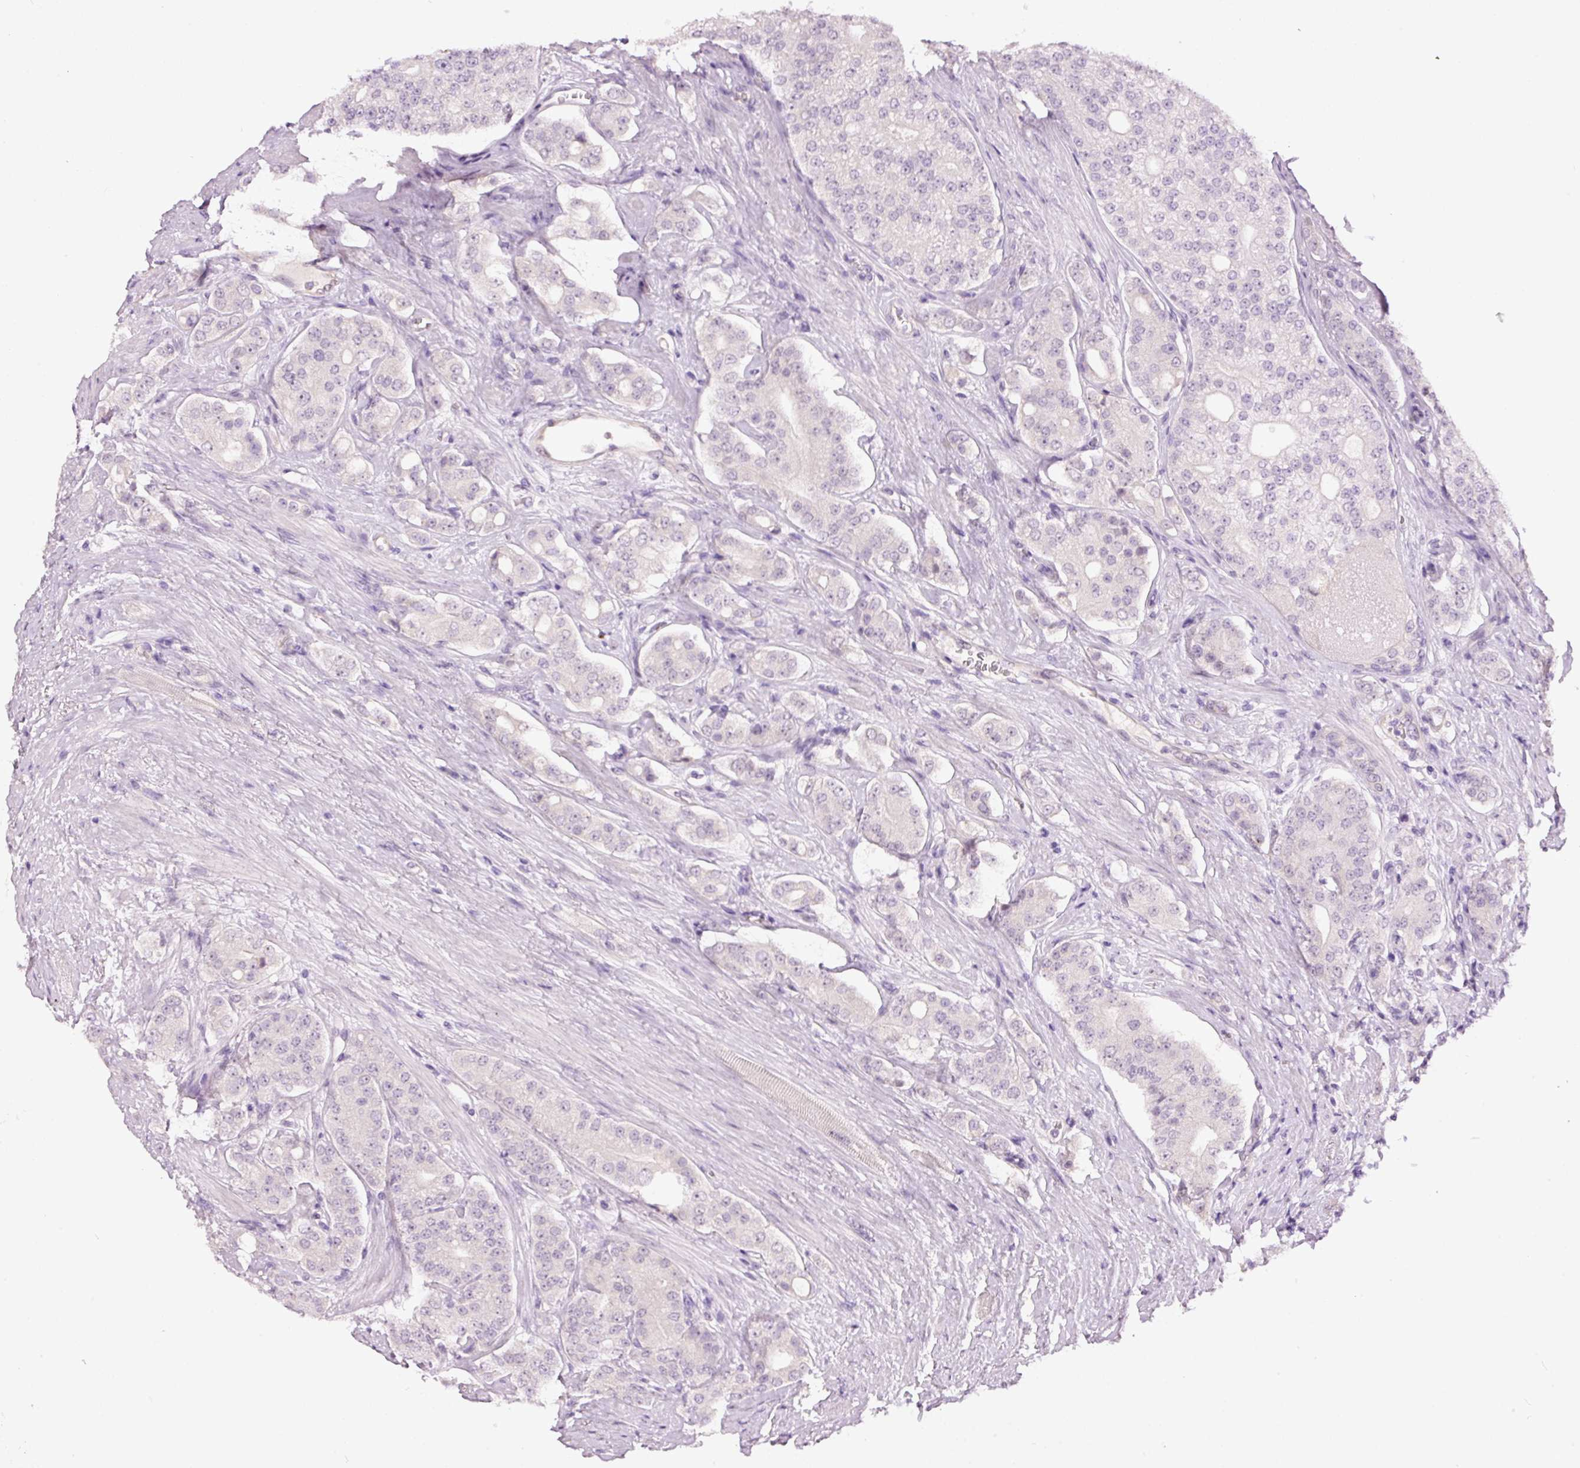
{"staining": {"intensity": "negative", "quantity": "none", "location": "none"}, "tissue": "prostate cancer", "cell_type": "Tumor cells", "image_type": "cancer", "snomed": [{"axis": "morphology", "description": "Adenocarcinoma, High grade"}, {"axis": "topography", "description": "Prostate"}], "caption": "This micrograph is of prostate cancer stained with immunohistochemistry to label a protein in brown with the nuclei are counter-stained blue. There is no positivity in tumor cells.", "gene": "GCG", "patient": {"sex": "male", "age": 71}}